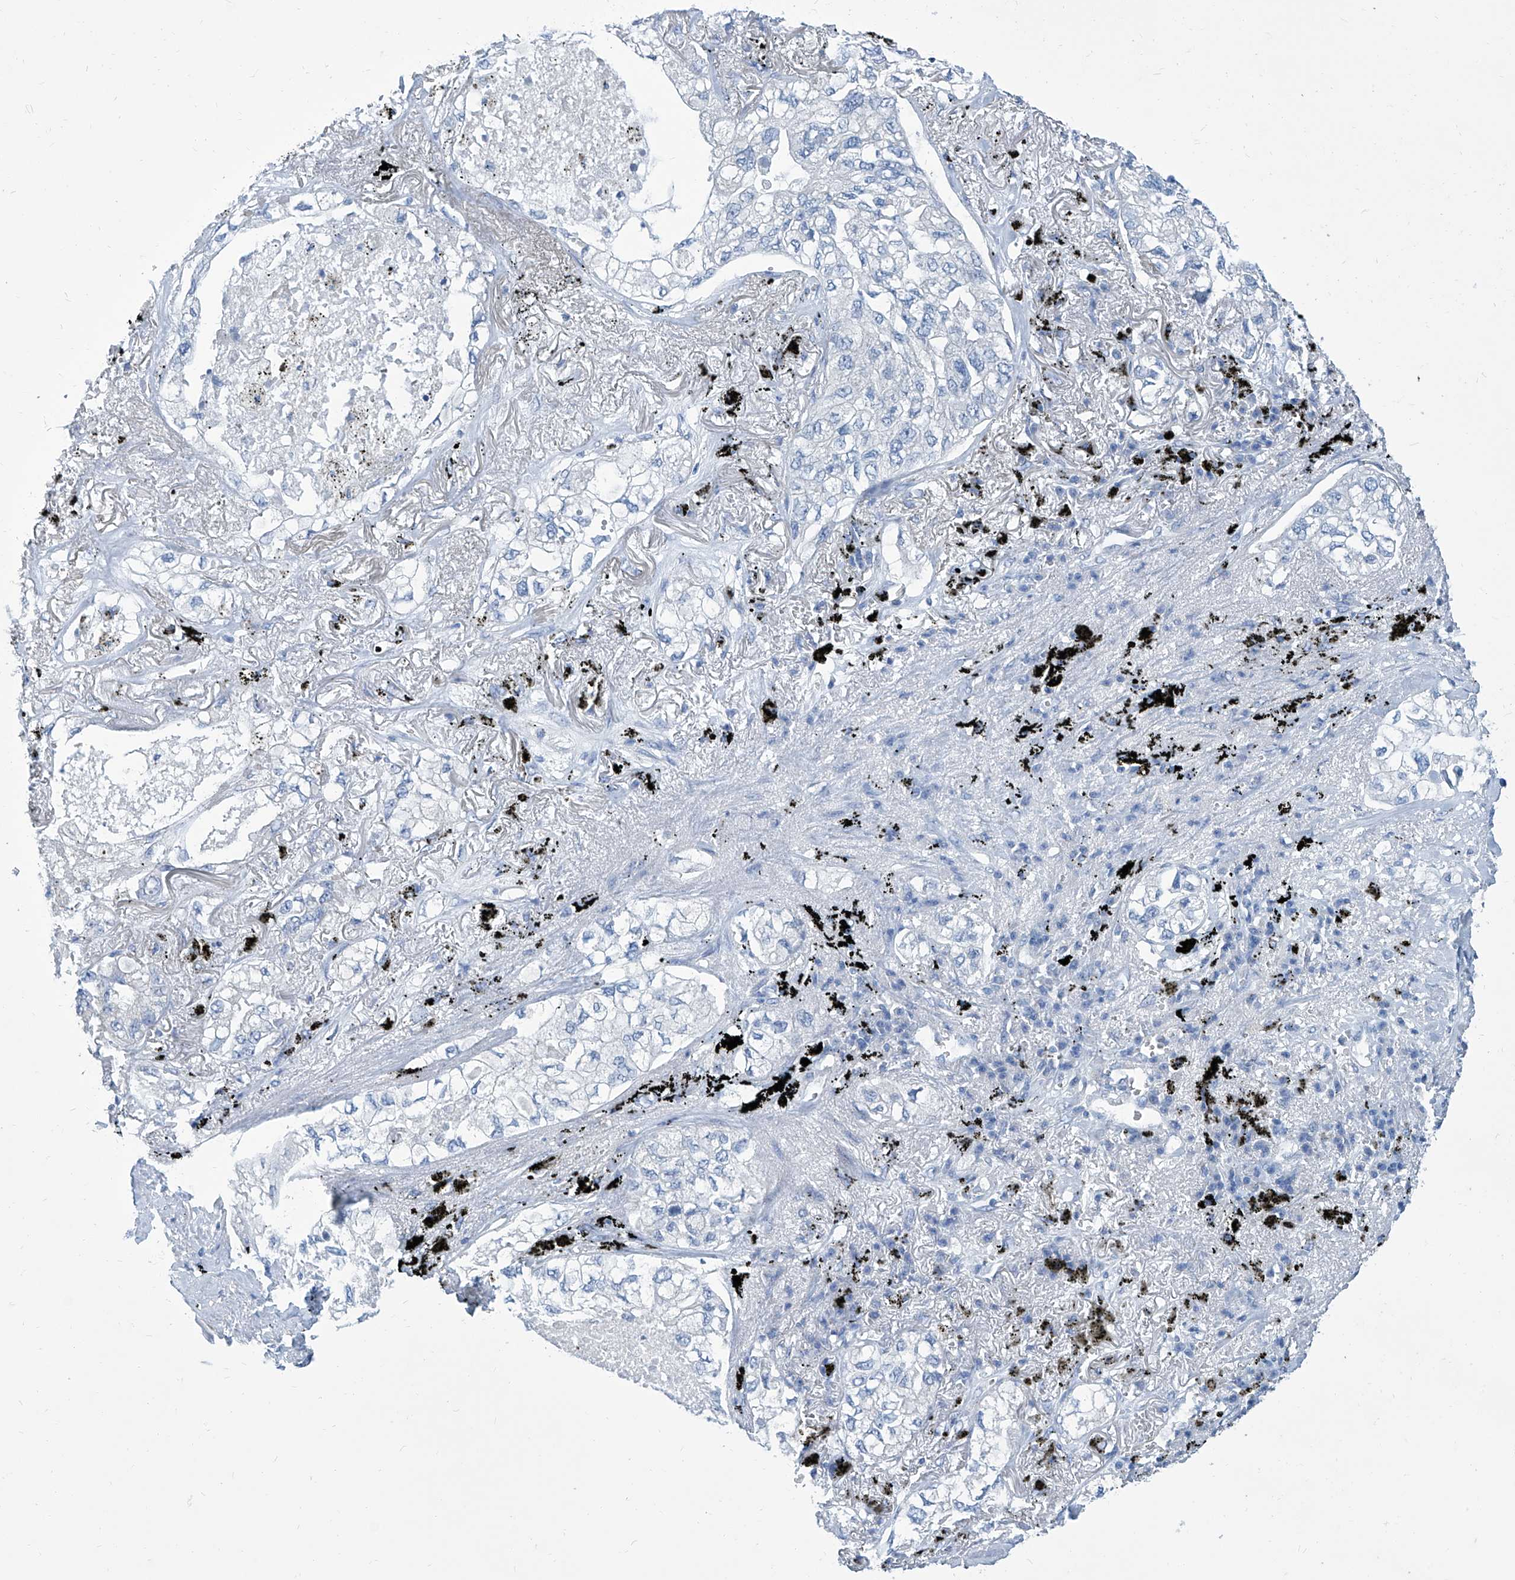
{"staining": {"intensity": "negative", "quantity": "none", "location": "none"}, "tissue": "lung cancer", "cell_type": "Tumor cells", "image_type": "cancer", "snomed": [{"axis": "morphology", "description": "Adenocarcinoma, NOS"}, {"axis": "topography", "description": "Lung"}], "caption": "Immunohistochemistry (IHC) histopathology image of human lung cancer (adenocarcinoma) stained for a protein (brown), which demonstrates no positivity in tumor cells.", "gene": "ZNF519", "patient": {"sex": "male", "age": 65}}